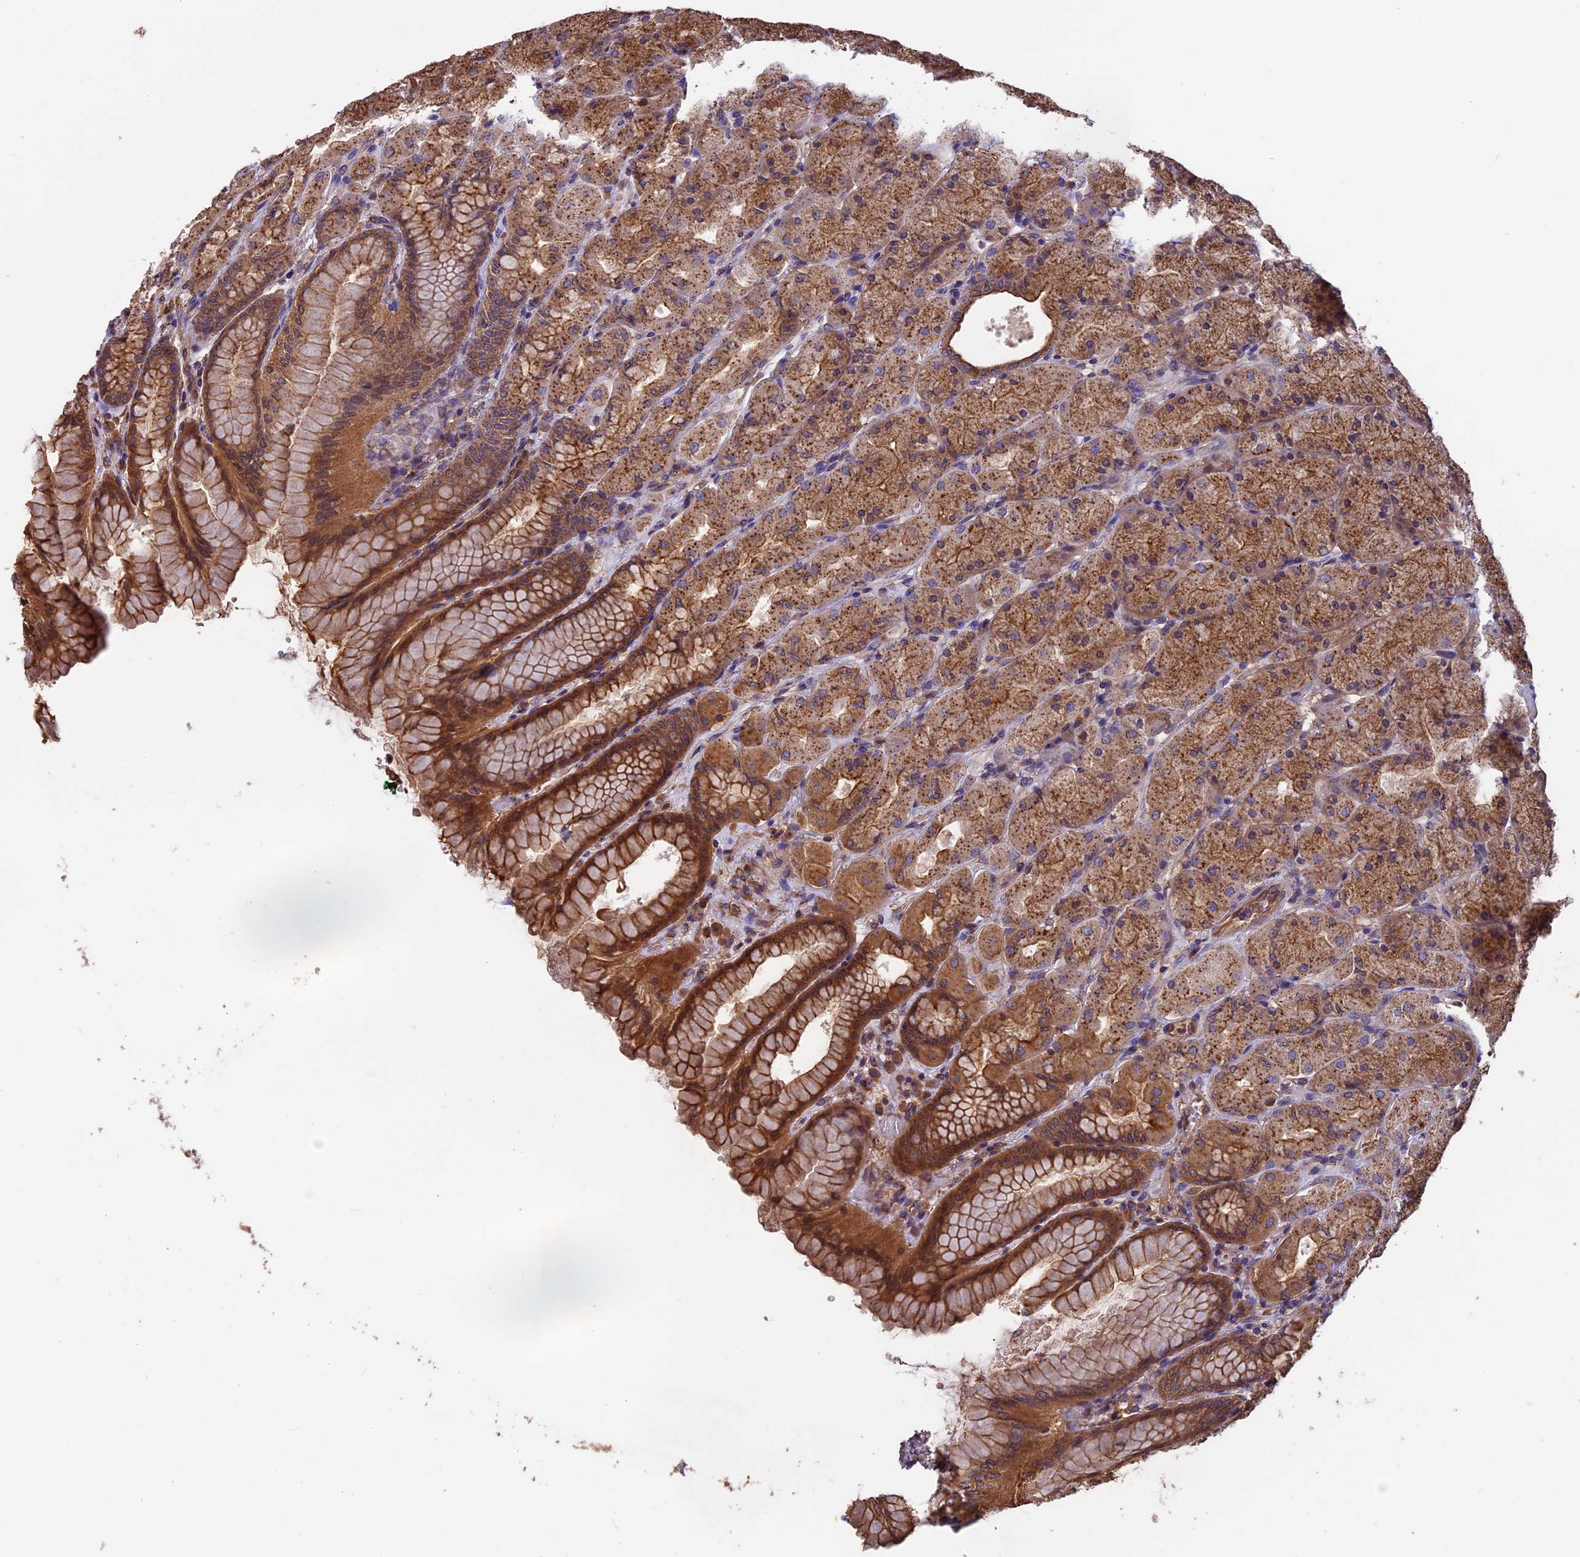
{"staining": {"intensity": "moderate", "quantity": ">75%", "location": "cytoplasmic/membranous"}, "tissue": "stomach", "cell_type": "Glandular cells", "image_type": "normal", "snomed": [{"axis": "morphology", "description": "Normal tissue, NOS"}, {"axis": "topography", "description": "Stomach, upper"}], "caption": "High-magnification brightfield microscopy of unremarkable stomach stained with DAB (brown) and counterstained with hematoxylin (blue). glandular cells exhibit moderate cytoplasmic/membranous positivity is identified in about>75% of cells.", "gene": "CHMP2A", "patient": {"sex": "female", "age": 56}}